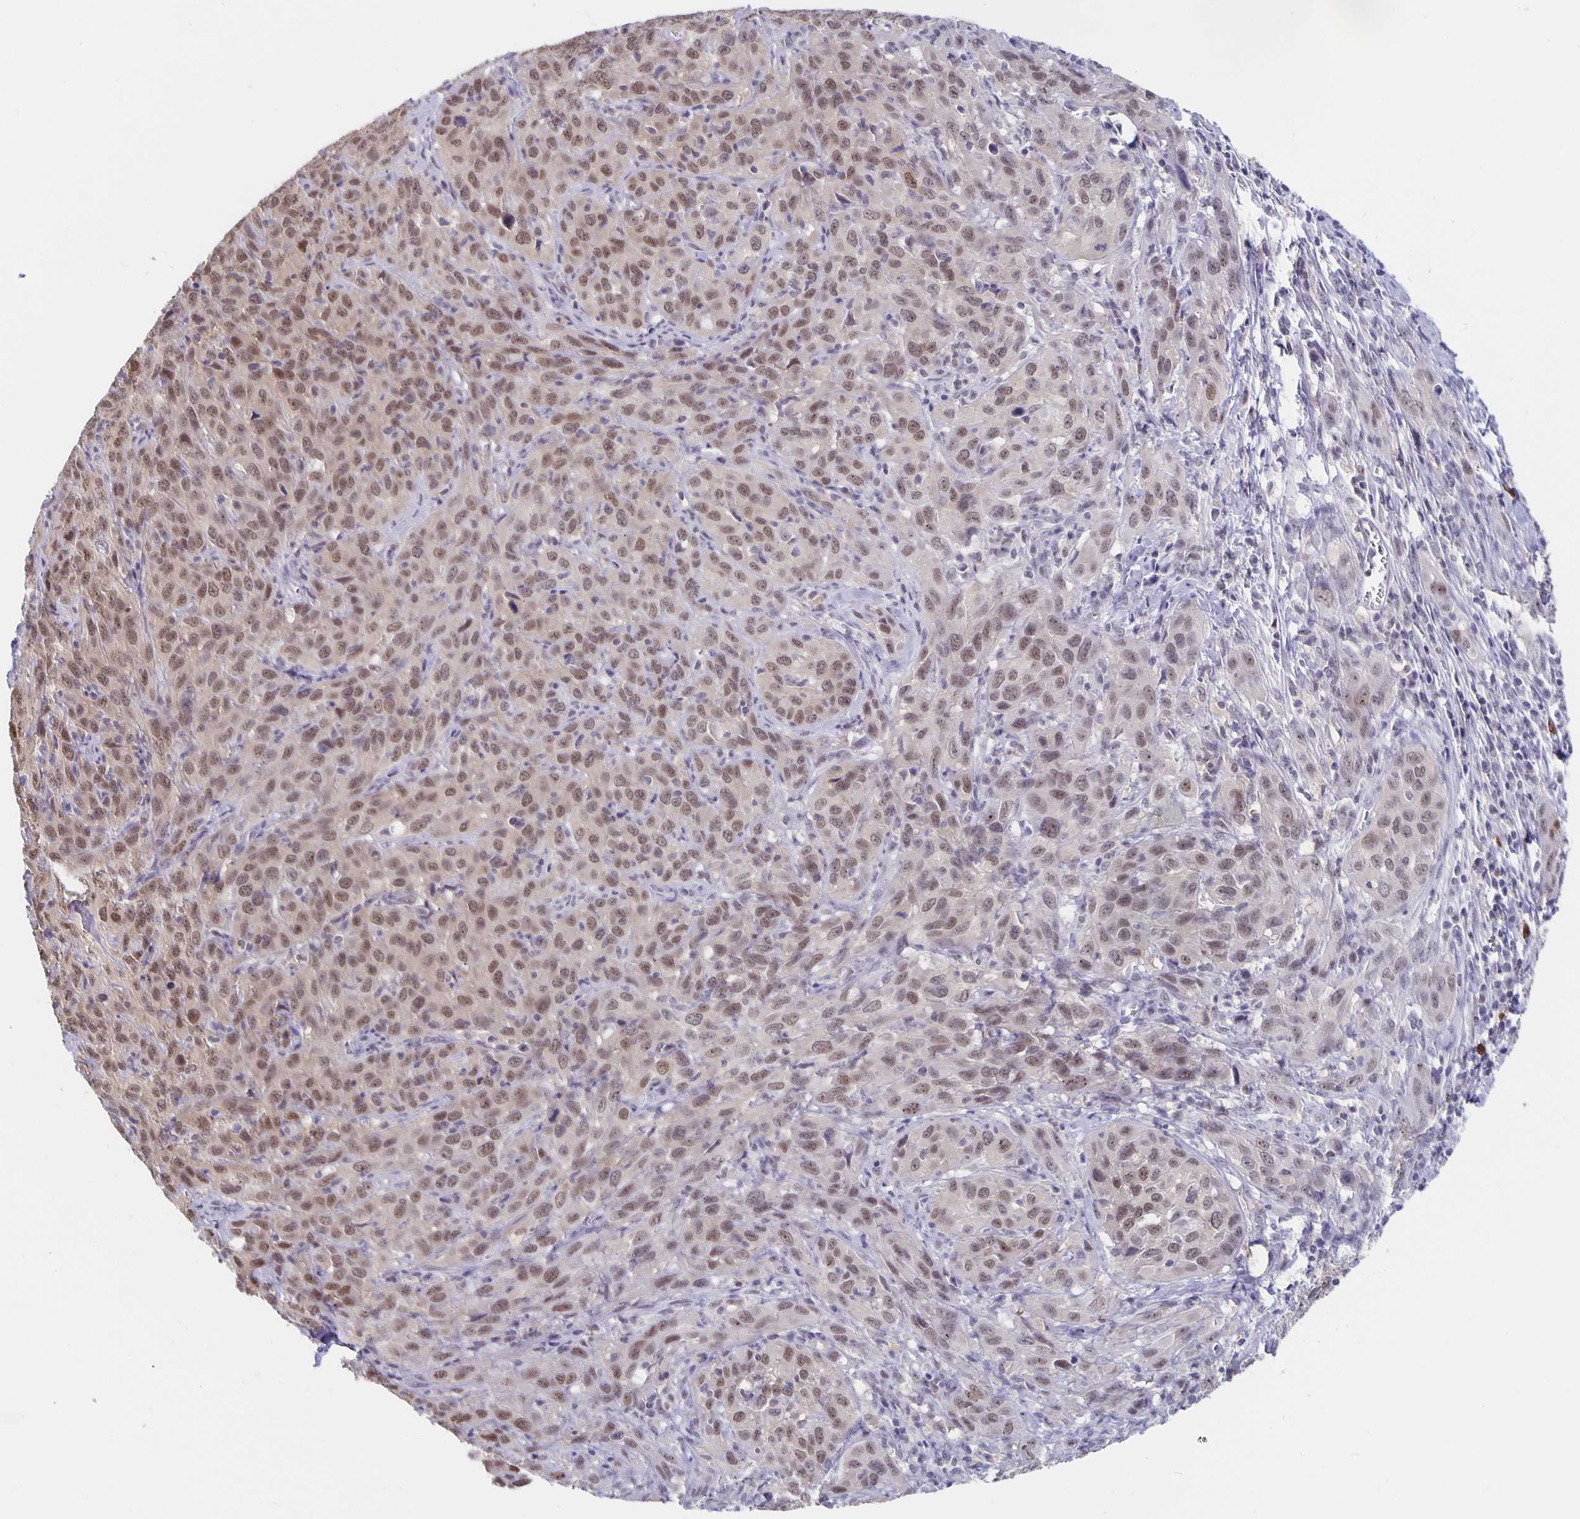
{"staining": {"intensity": "moderate", "quantity": ">75%", "location": "nuclear"}, "tissue": "cervical cancer", "cell_type": "Tumor cells", "image_type": "cancer", "snomed": [{"axis": "morphology", "description": "Squamous cell carcinoma, NOS"}, {"axis": "topography", "description": "Cervix"}], "caption": "Tumor cells show moderate nuclear positivity in about >75% of cells in cervical cancer.", "gene": "ZNF691", "patient": {"sex": "female", "age": 51}}